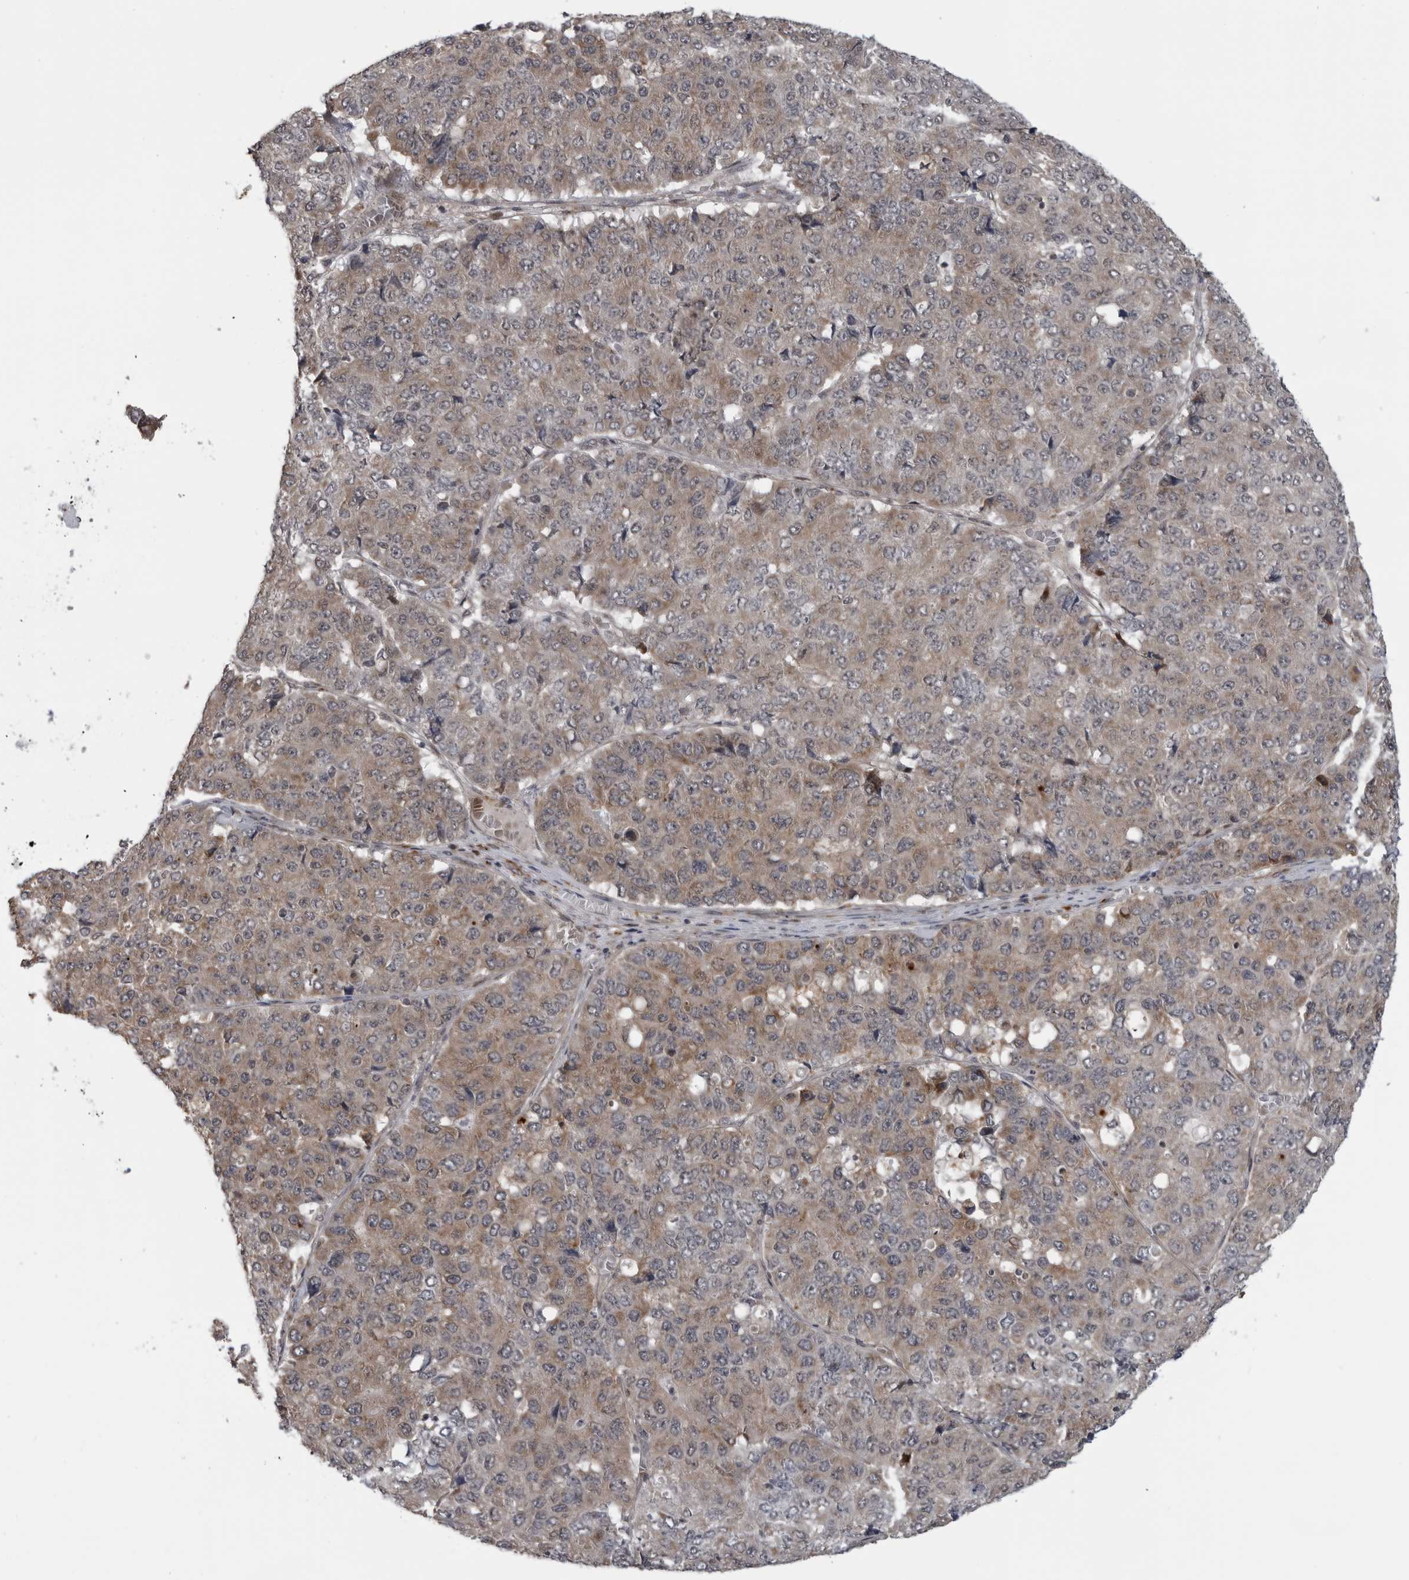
{"staining": {"intensity": "weak", "quantity": ">75%", "location": "cytoplasmic/membranous"}, "tissue": "pancreatic cancer", "cell_type": "Tumor cells", "image_type": "cancer", "snomed": [{"axis": "morphology", "description": "Adenocarcinoma, NOS"}, {"axis": "topography", "description": "Pancreas"}], "caption": "DAB immunohistochemical staining of human pancreatic cancer (adenocarcinoma) demonstrates weak cytoplasmic/membranous protein staining in about >75% of tumor cells. Immunohistochemistry (ihc) stains the protein in brown and the nuclei are stained blue.", "gene": "FAAP100", "patient": {"sex": "male", "age": 50}}